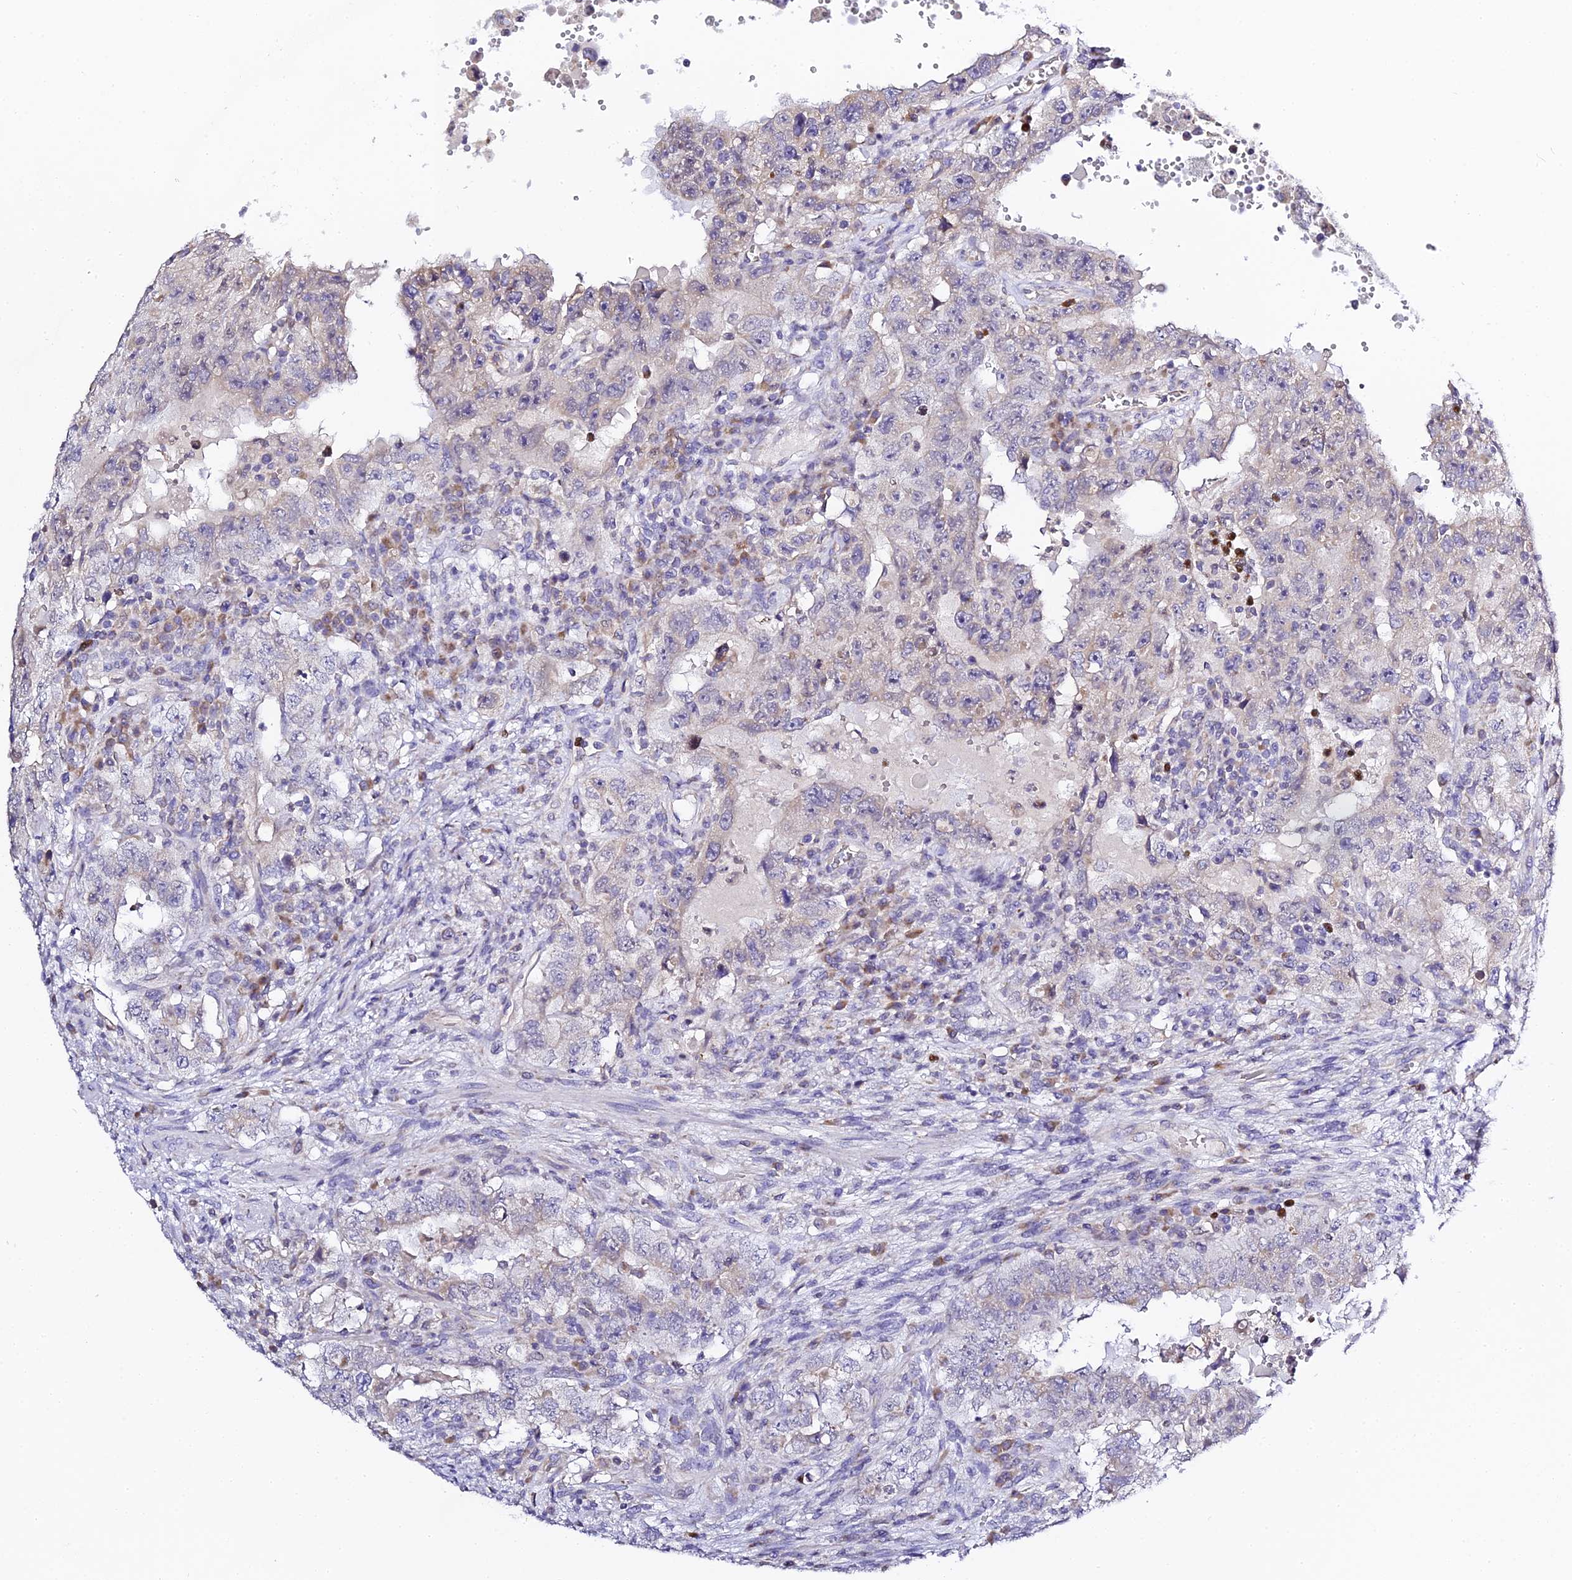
{"staining": {"intensity": "negative", "quantity": "none", "location": "none"}, "tissue": "testis cancer", "cell_type": "Tumor cells", "image_type": "cancer", "snomed": [{"axis": "morphology", "description": "Carcinoma, Embryonal, NOS"}, {"axis": "topography", "description": "Testis"}], "caption": "Human embryonal carcinoma (testis) stained for a protein using immunohistochemistry (IHC) shows no staining in tumor cells.", "gene": "SERP1", "patient": {"sex": "male", "age": 26}}